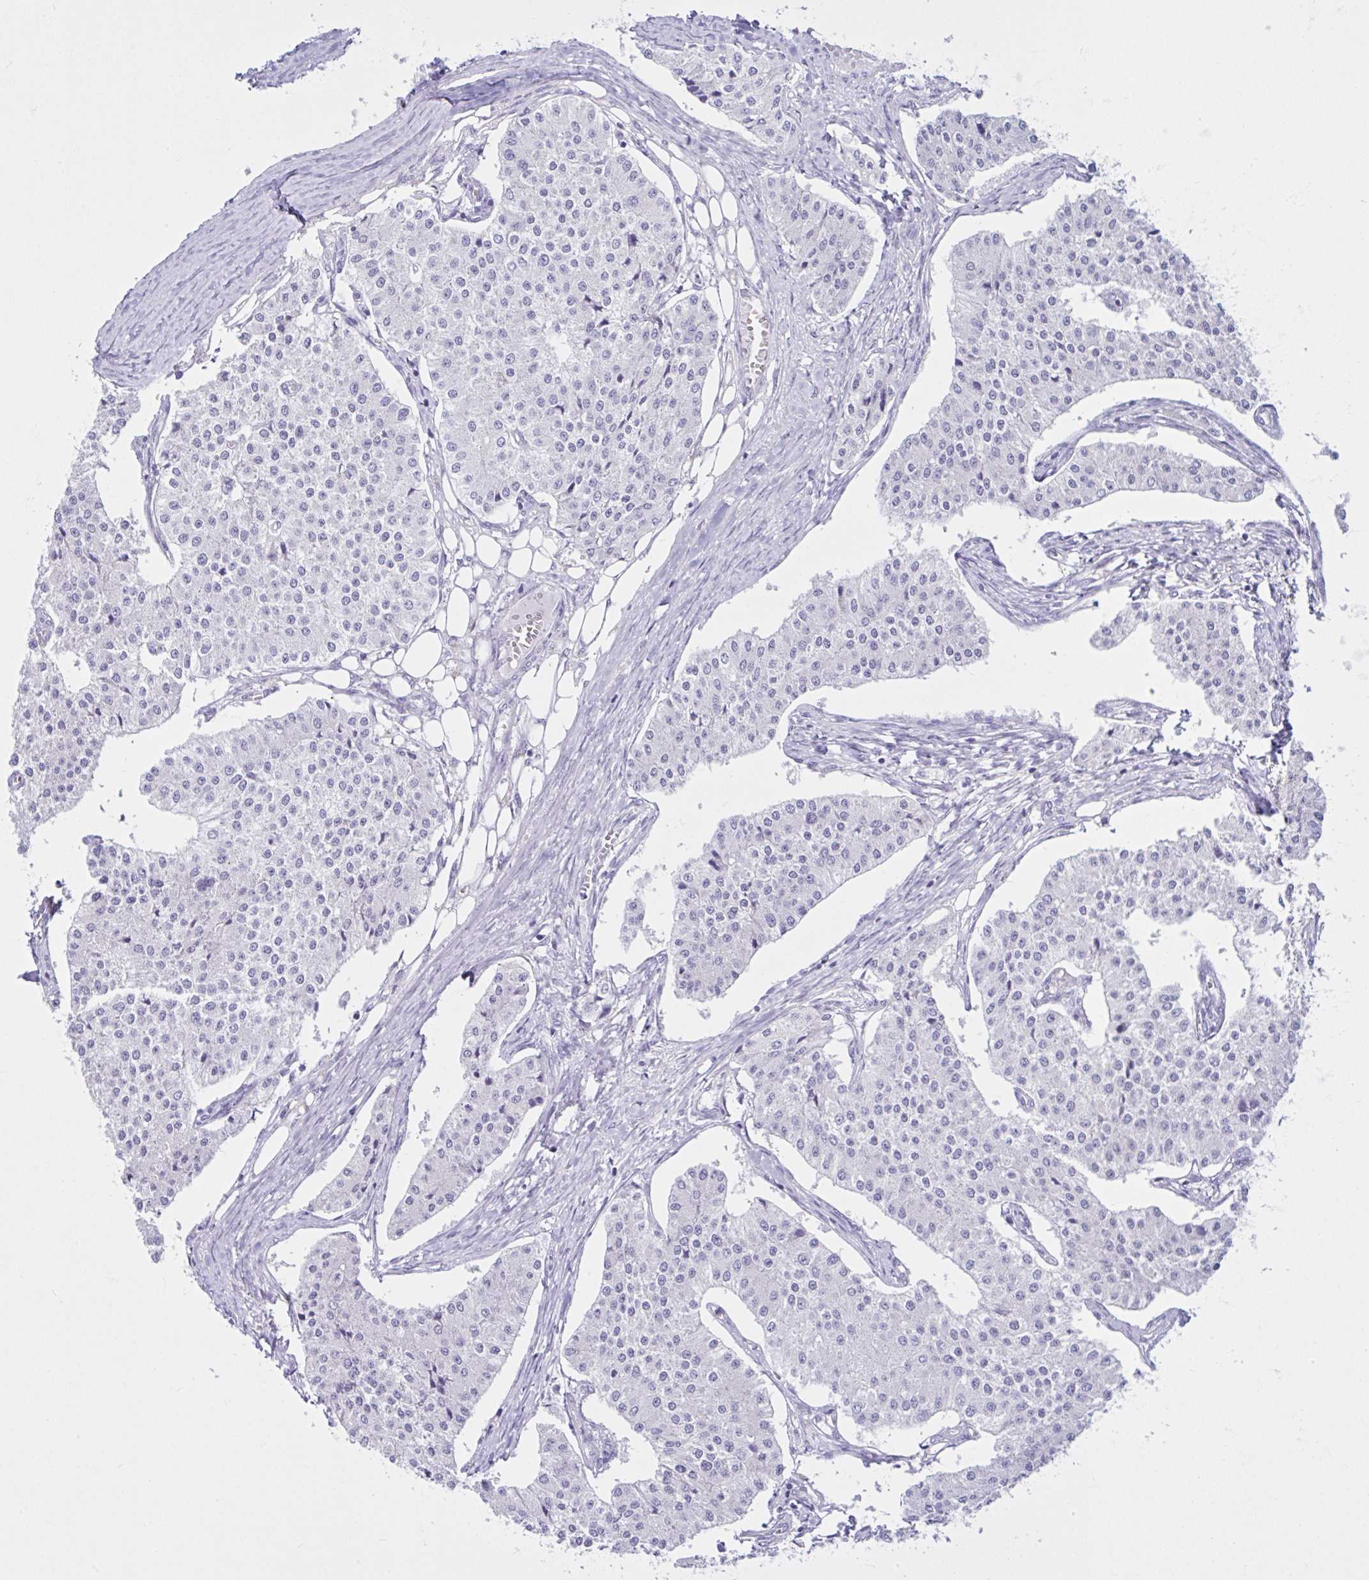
{"staining": {"intensity": "negative", "quantity": "none", "location": "none"}, "tissue": "carcinoid", "cell_type": "Tumor cells", "image_type": "cancer", "snomed": [{"axis": "morphology", "description": "Carcinoid, malignant, NOS"}, {"axis": "topography", "description": "Colon"}], "caption": "Histopathology image shows no protein expression in tumor cells of carcinoid tissue.", "gene": "CYP19A1", "patient": {"sex": "female", "age": 52}}